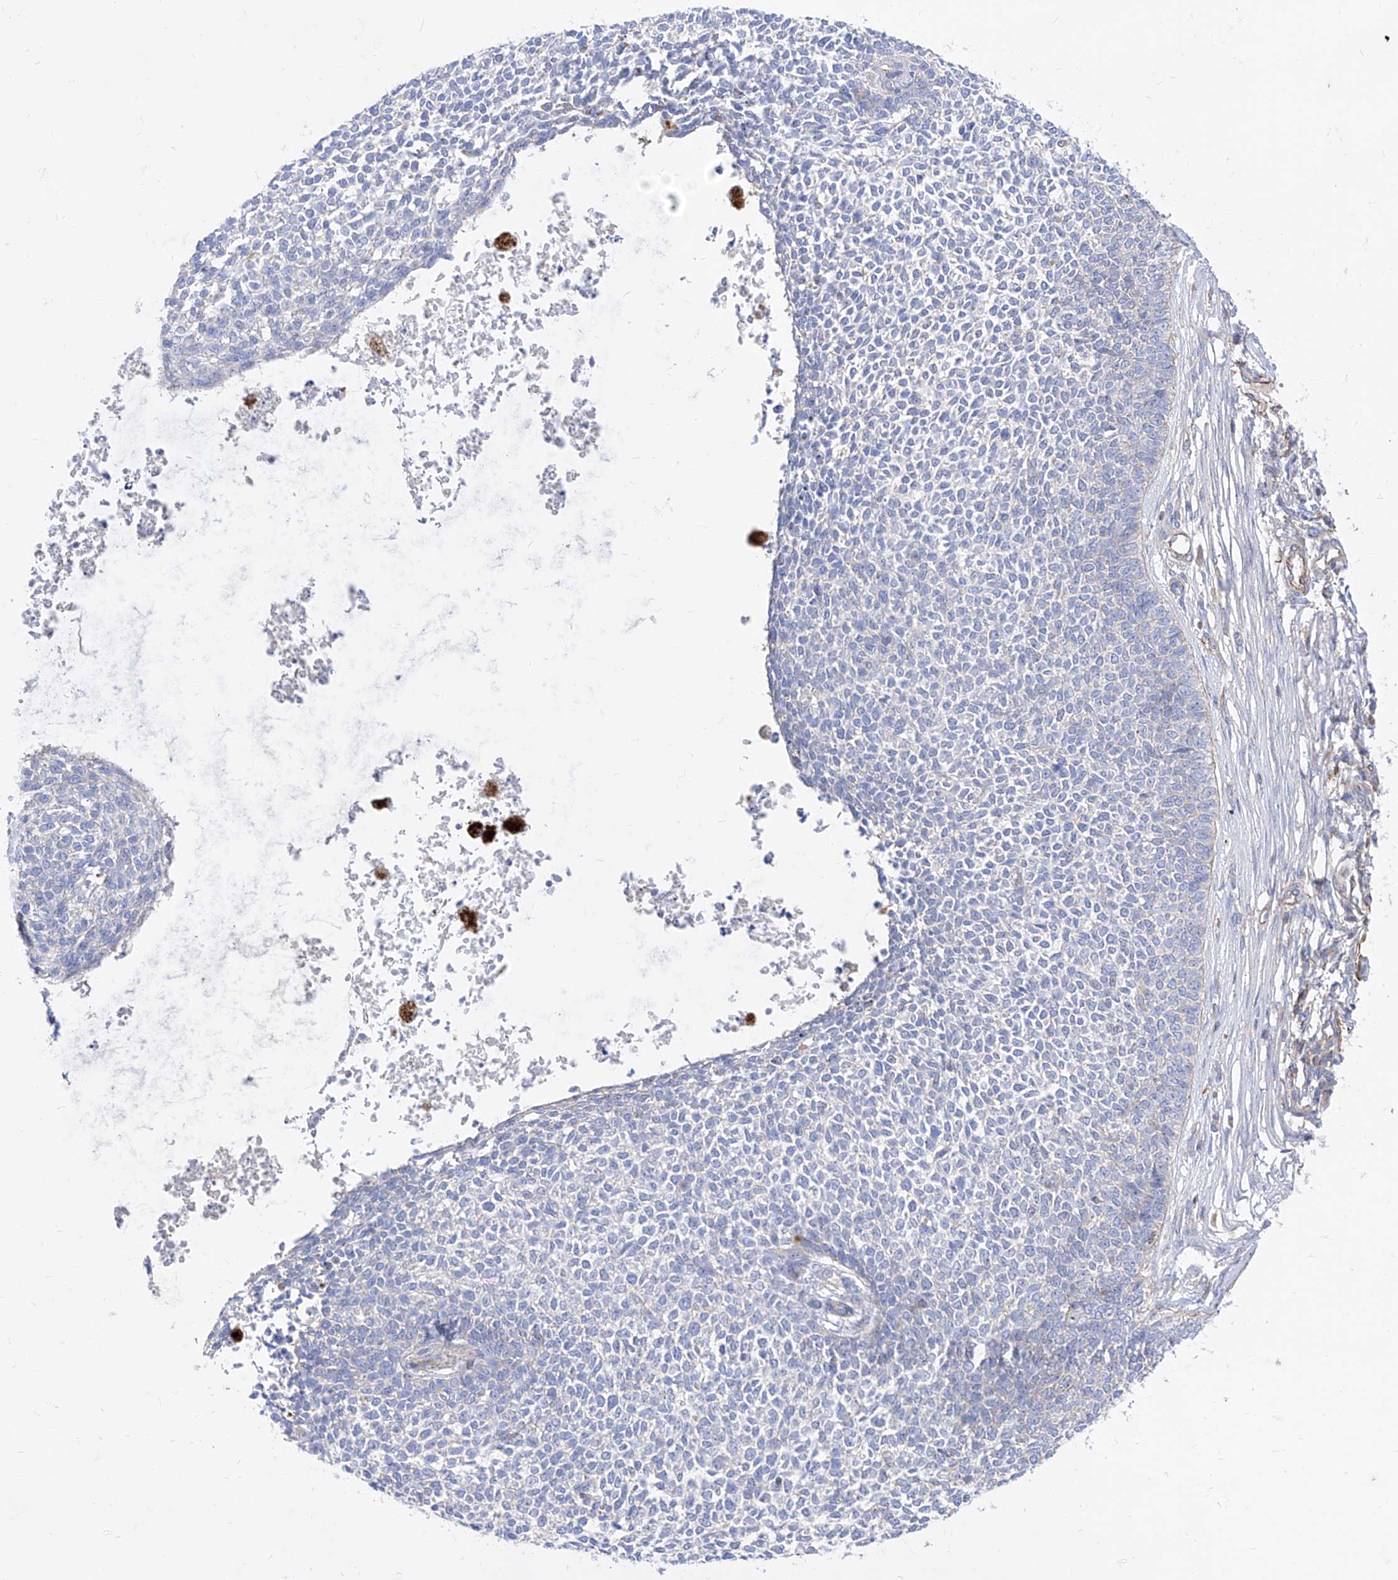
{"staining": {"intensity": "negative", "quantity": "none", "location": "none"}, "tissue": "skin cancer", "cell_type": "Tumor cells", "image_type": "cancer", "snomed": [{"axis": "morphology", "description": "Basal cell carcinoma"}, {"axis": "topography", "description": "Skin"}], "caption": "Tumor cells are negative for brown protein staining in basal cell carcinoma (skin).", "gene": "C1orf74", "patient": {"sex": "female", "age": 84}}